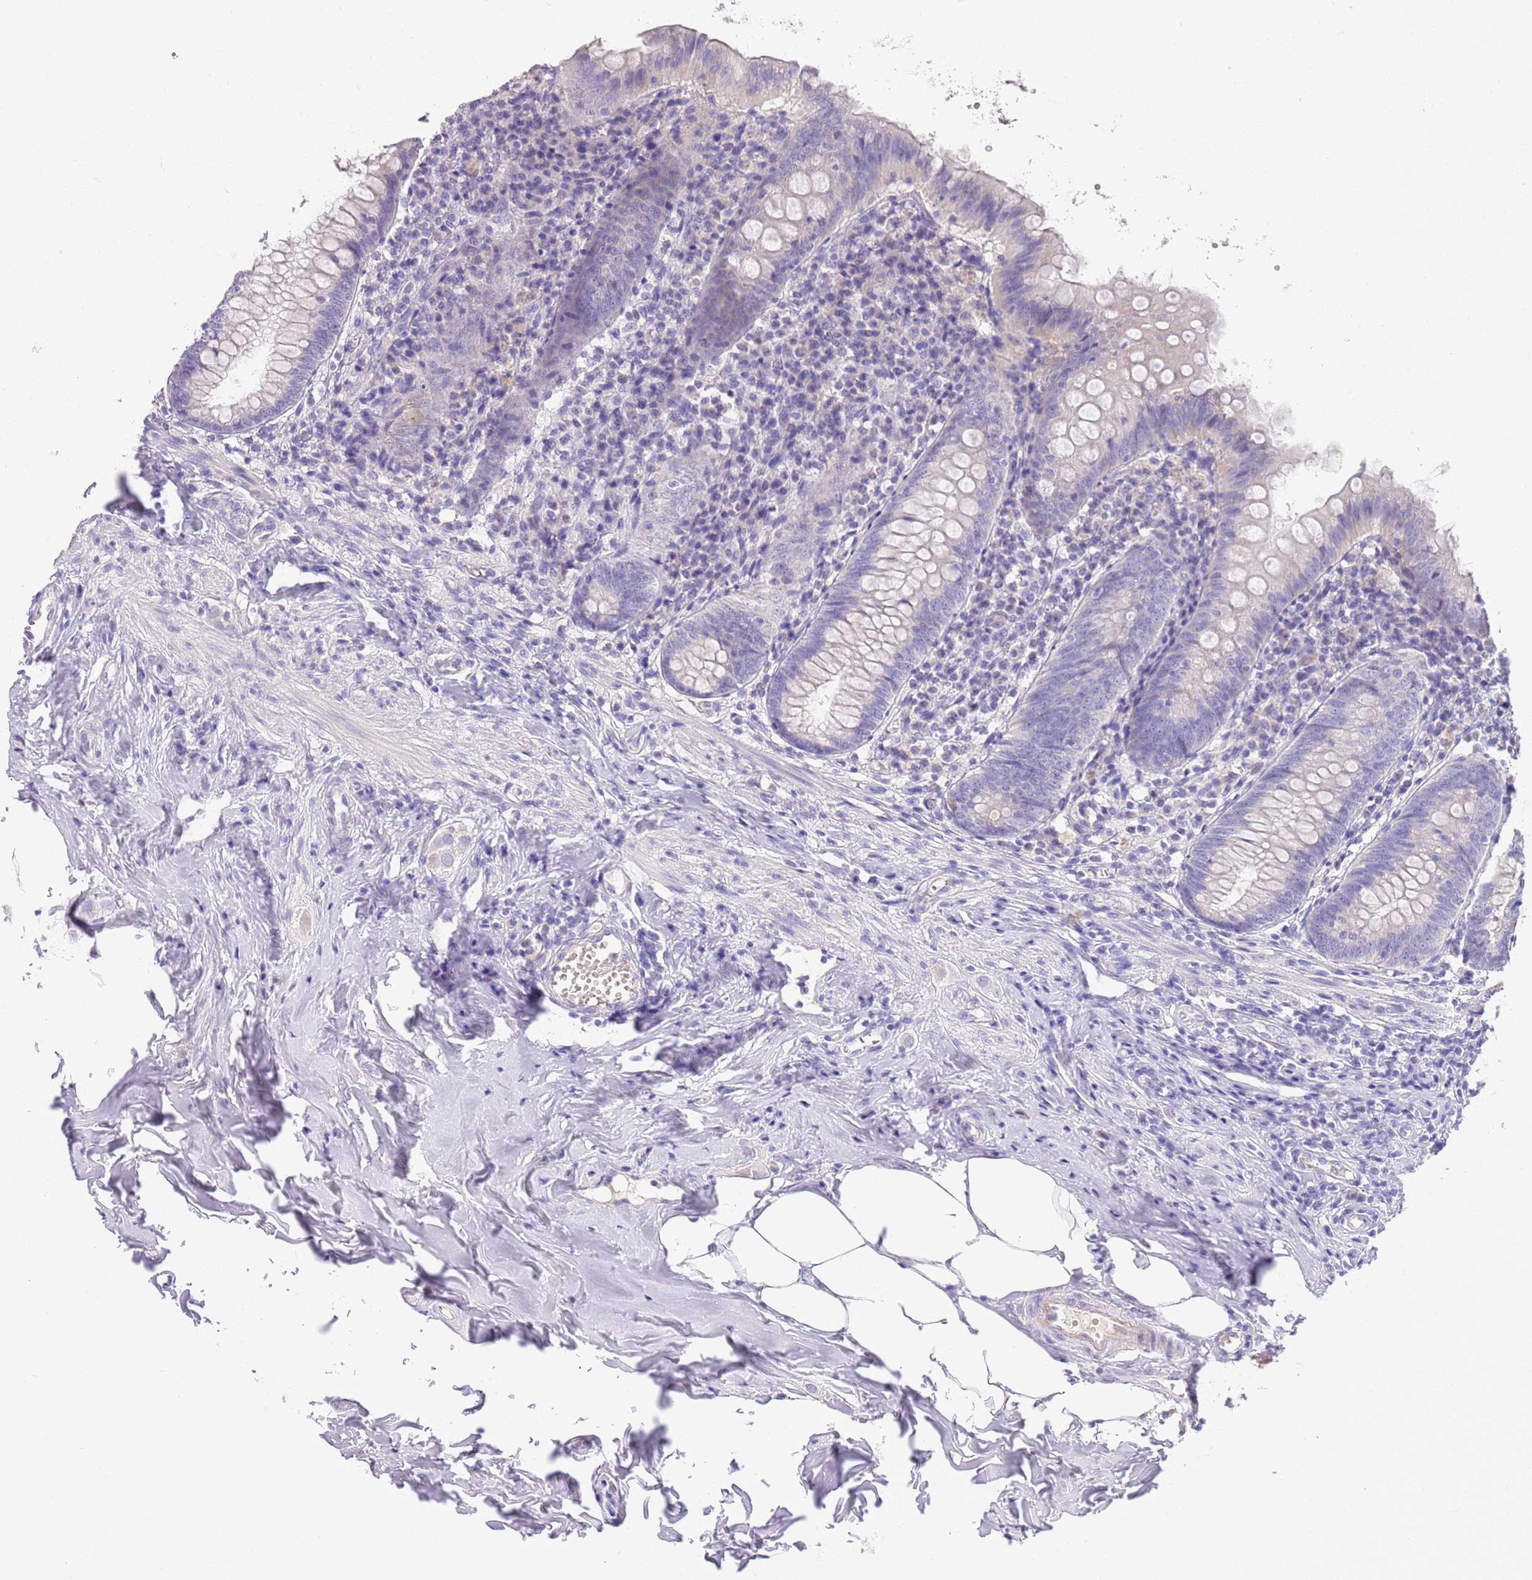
{"staining": {"intensity": "negative", "quantity": "none", "location": "none"}, "tissue": "appendix", "cell_type": "Glandular cells", "image_type": "normal", "snomed": [{"axis": "morphology", "description": "Normal tissue, NOS"}, {"axis": "topography", "description": "Appendix"}], "caption": "This histopathology image is of normal appendix stained with IHC to label a protein in brown with the nuclei are counter-stained blue. There is no positivity in glandular cells. (DAB (3,3'-diaminobenzidine) immunohistochemistry (IHC), high magnification).", "gene": "SFTPA1", "patient": {"sex": "female", "age": 54}}